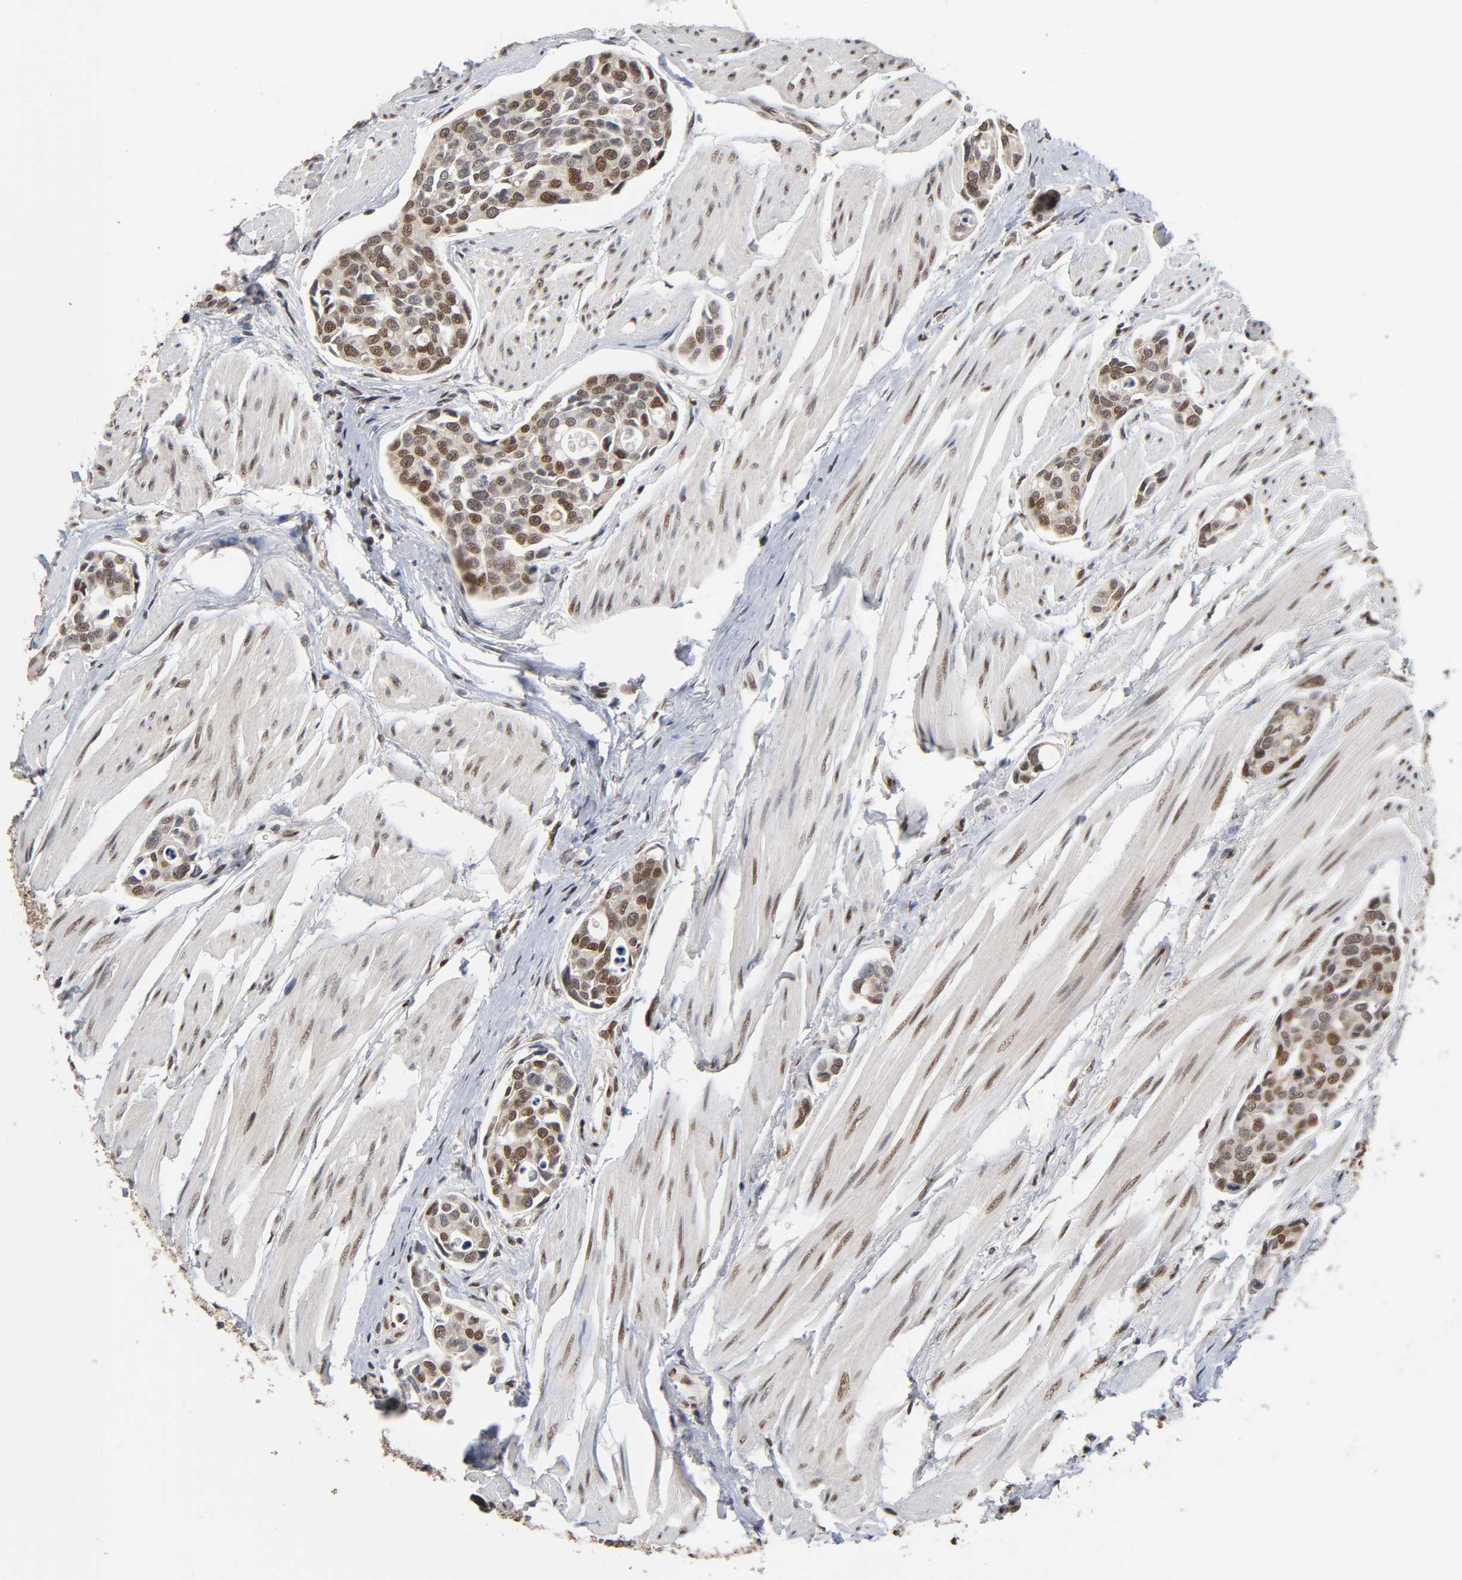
{"staining": {"intensity": "moderate", "quantity": "25%-75%", "location": "cytoplasmic/membranous,nuclear"}, "tissue": "urothelial cancer", "cell_type": "Tumor cells", "image_type": "cancer", "snomed": [{"axis": "morphology", "description": "Urothelial carcinoma, High grade"}, {"axis": "topography", "description": "Urinary bladder"}], "caption": "About 25%-75% of tumor cells in urothelial cancer demonstrate moderate cytoplasmic/membranous and nuclear protein expression as visualized by brown immunohistochemical staining.", "gene": "ZNF384", "patient": {"sex": "male", "age": 78}}